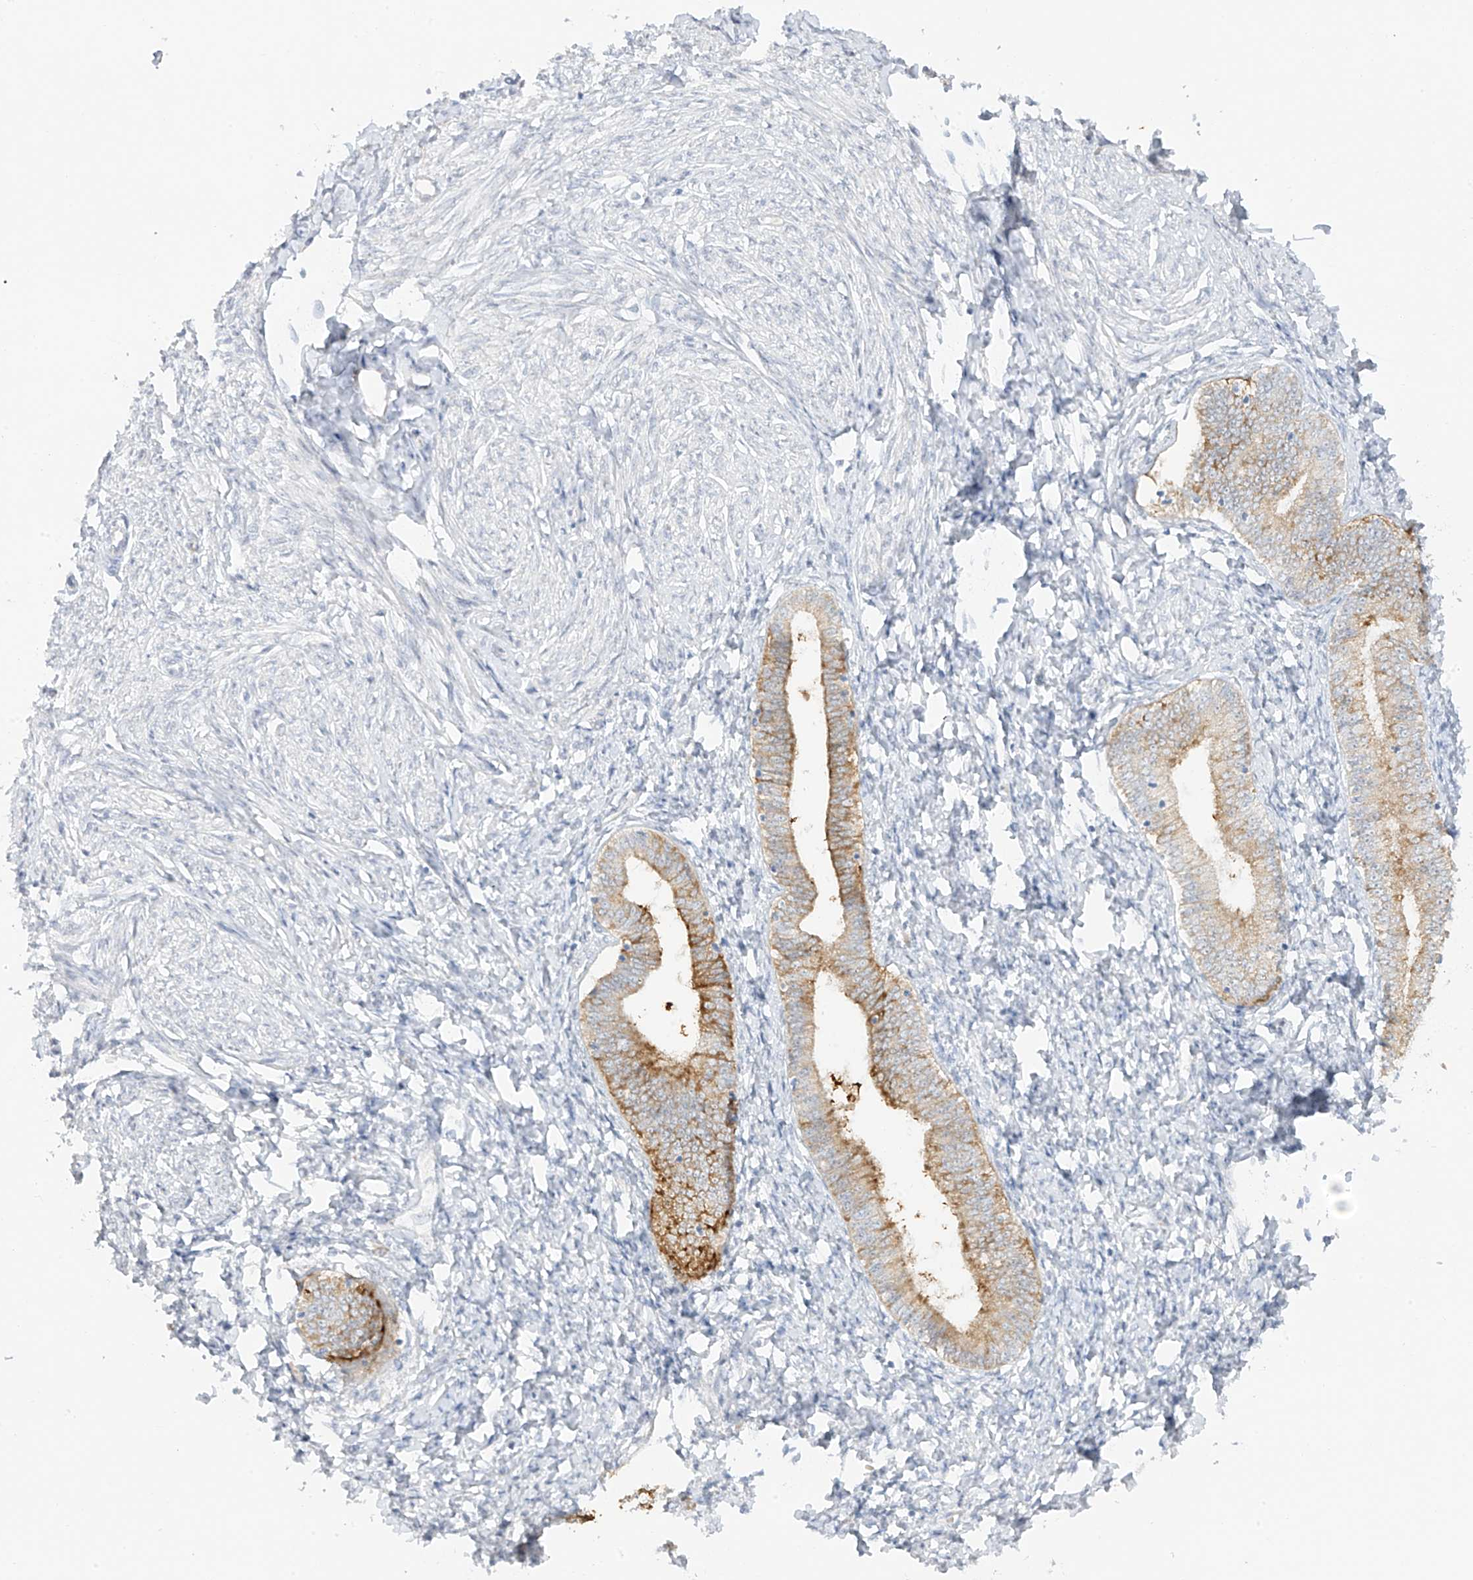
{"staining": {"intensity": "negative", "quantity": "none", "location": "none"}, "tissue": "endometrium", "cell_type": "Cells in endometrial stroma", "image_type": "normal", "snomed": [{"axis": "morphology", "description": "Normal tissue, NOS"}, {"axis": "topography", "description": "Endometrium"}], "caption": "The immunohistochemistry (IHC) photomicrograph has no significant expression in cells in endometrial stroma of endometrium. (DAB immunohistochemistry visualized using brightfield microscopy, high magnification).", "gene": "DCDC2", "patient": {"sex": "female", "age": 72}}